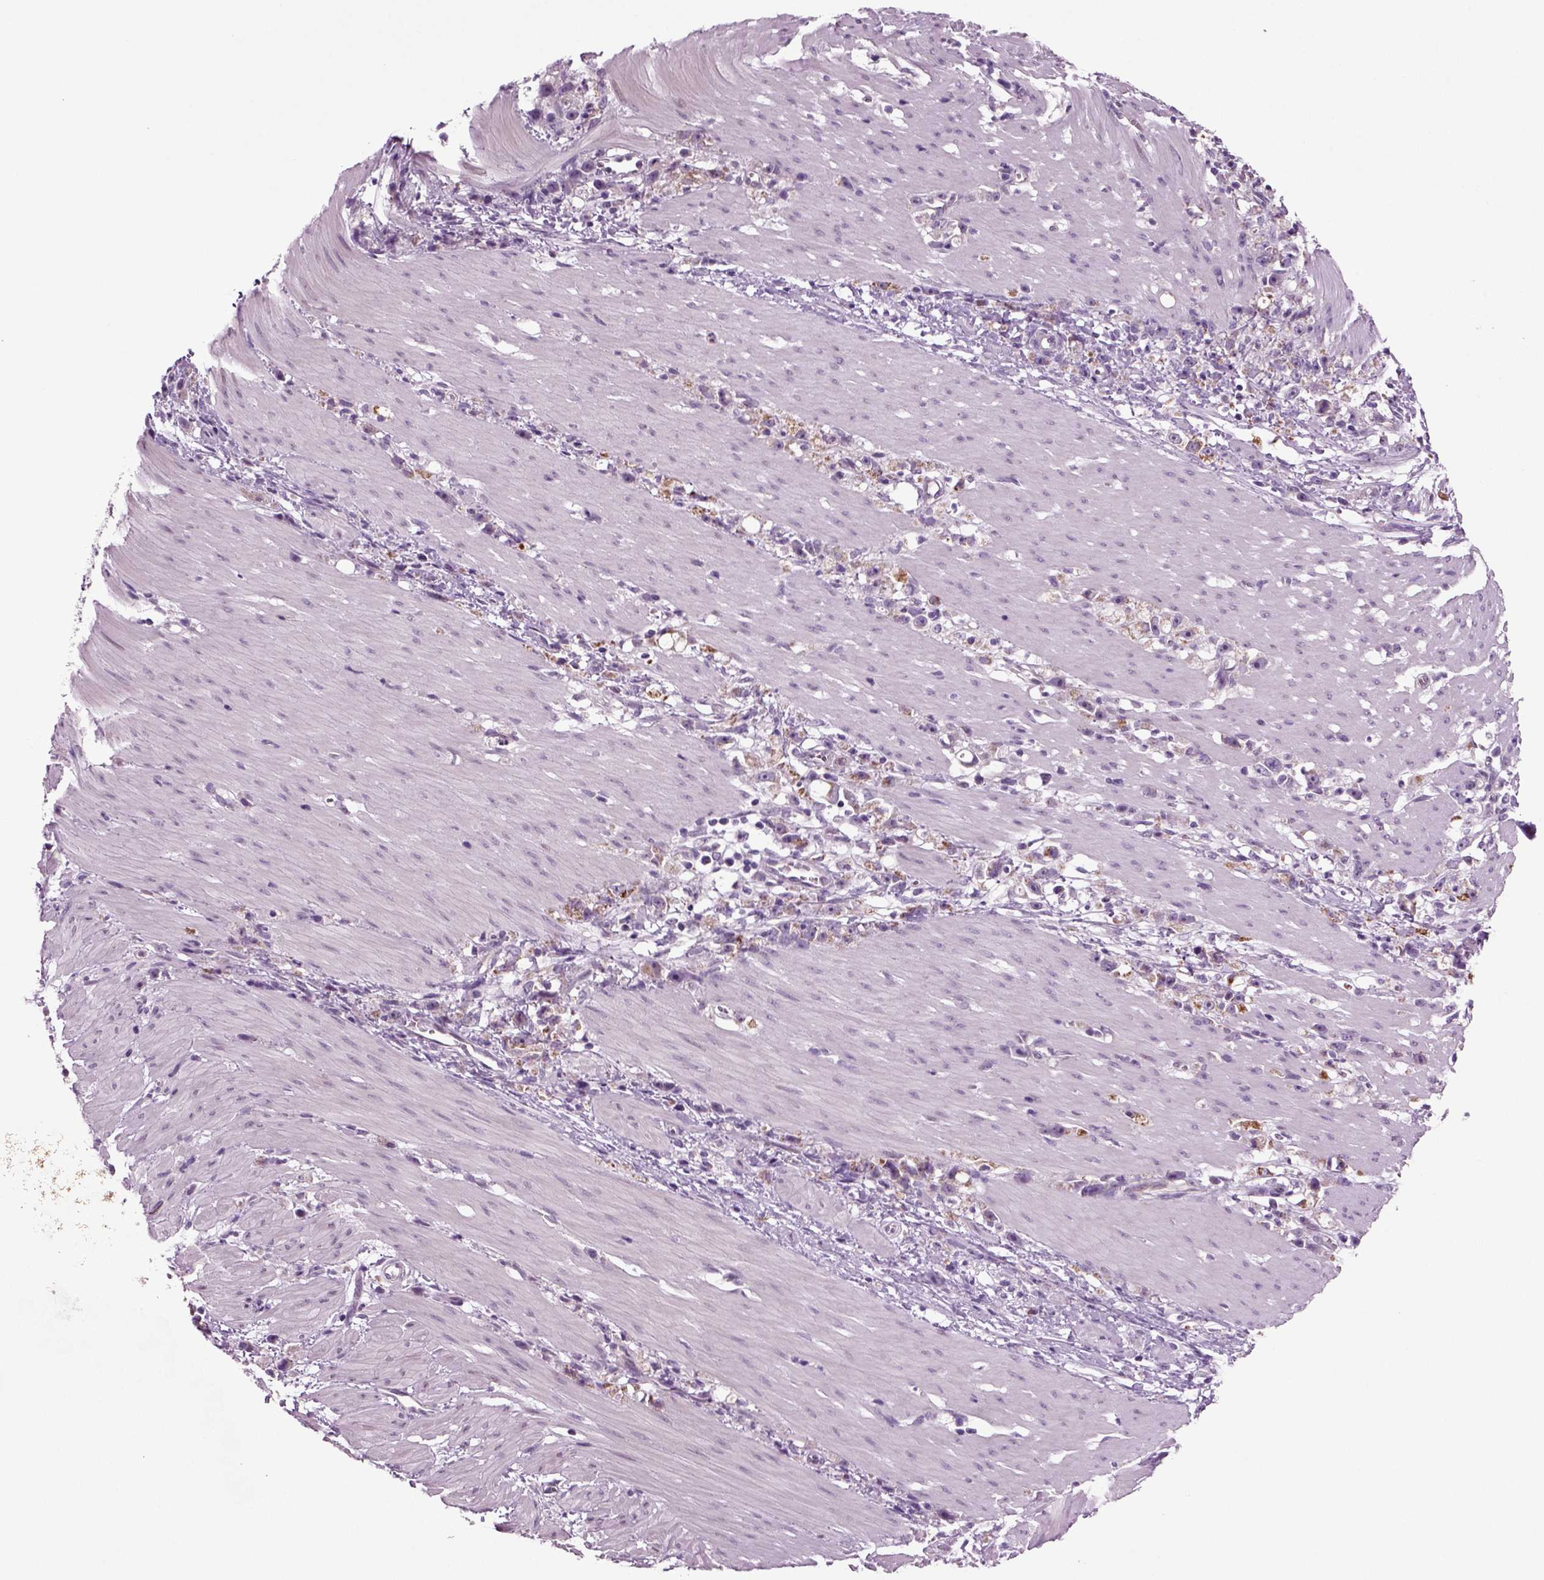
{"staining": {"intensity": "moderate", "quantity": ">75%", "location": "cytoplasmic/membranous"}, "tissue": "stomach cancer", "cell_type": "Tumor cells", "image_type": "cancer", "snomed": [{"axis": "morphology", "description": "Adenocarcinoma, NOS"}, {"axis": "topography", "description": "Stomach"}], "caption": "Tumor cells demonstrate medium levels of moderate cytoplasmic/membranous expression in approximately >75% of cells in stomach cancer (adenocarcinoma). (Brightfield microscopy of DAB IHC at high magnification).", "gene": "COL9A2", "patient": {"sex": "female", "age": 59}}